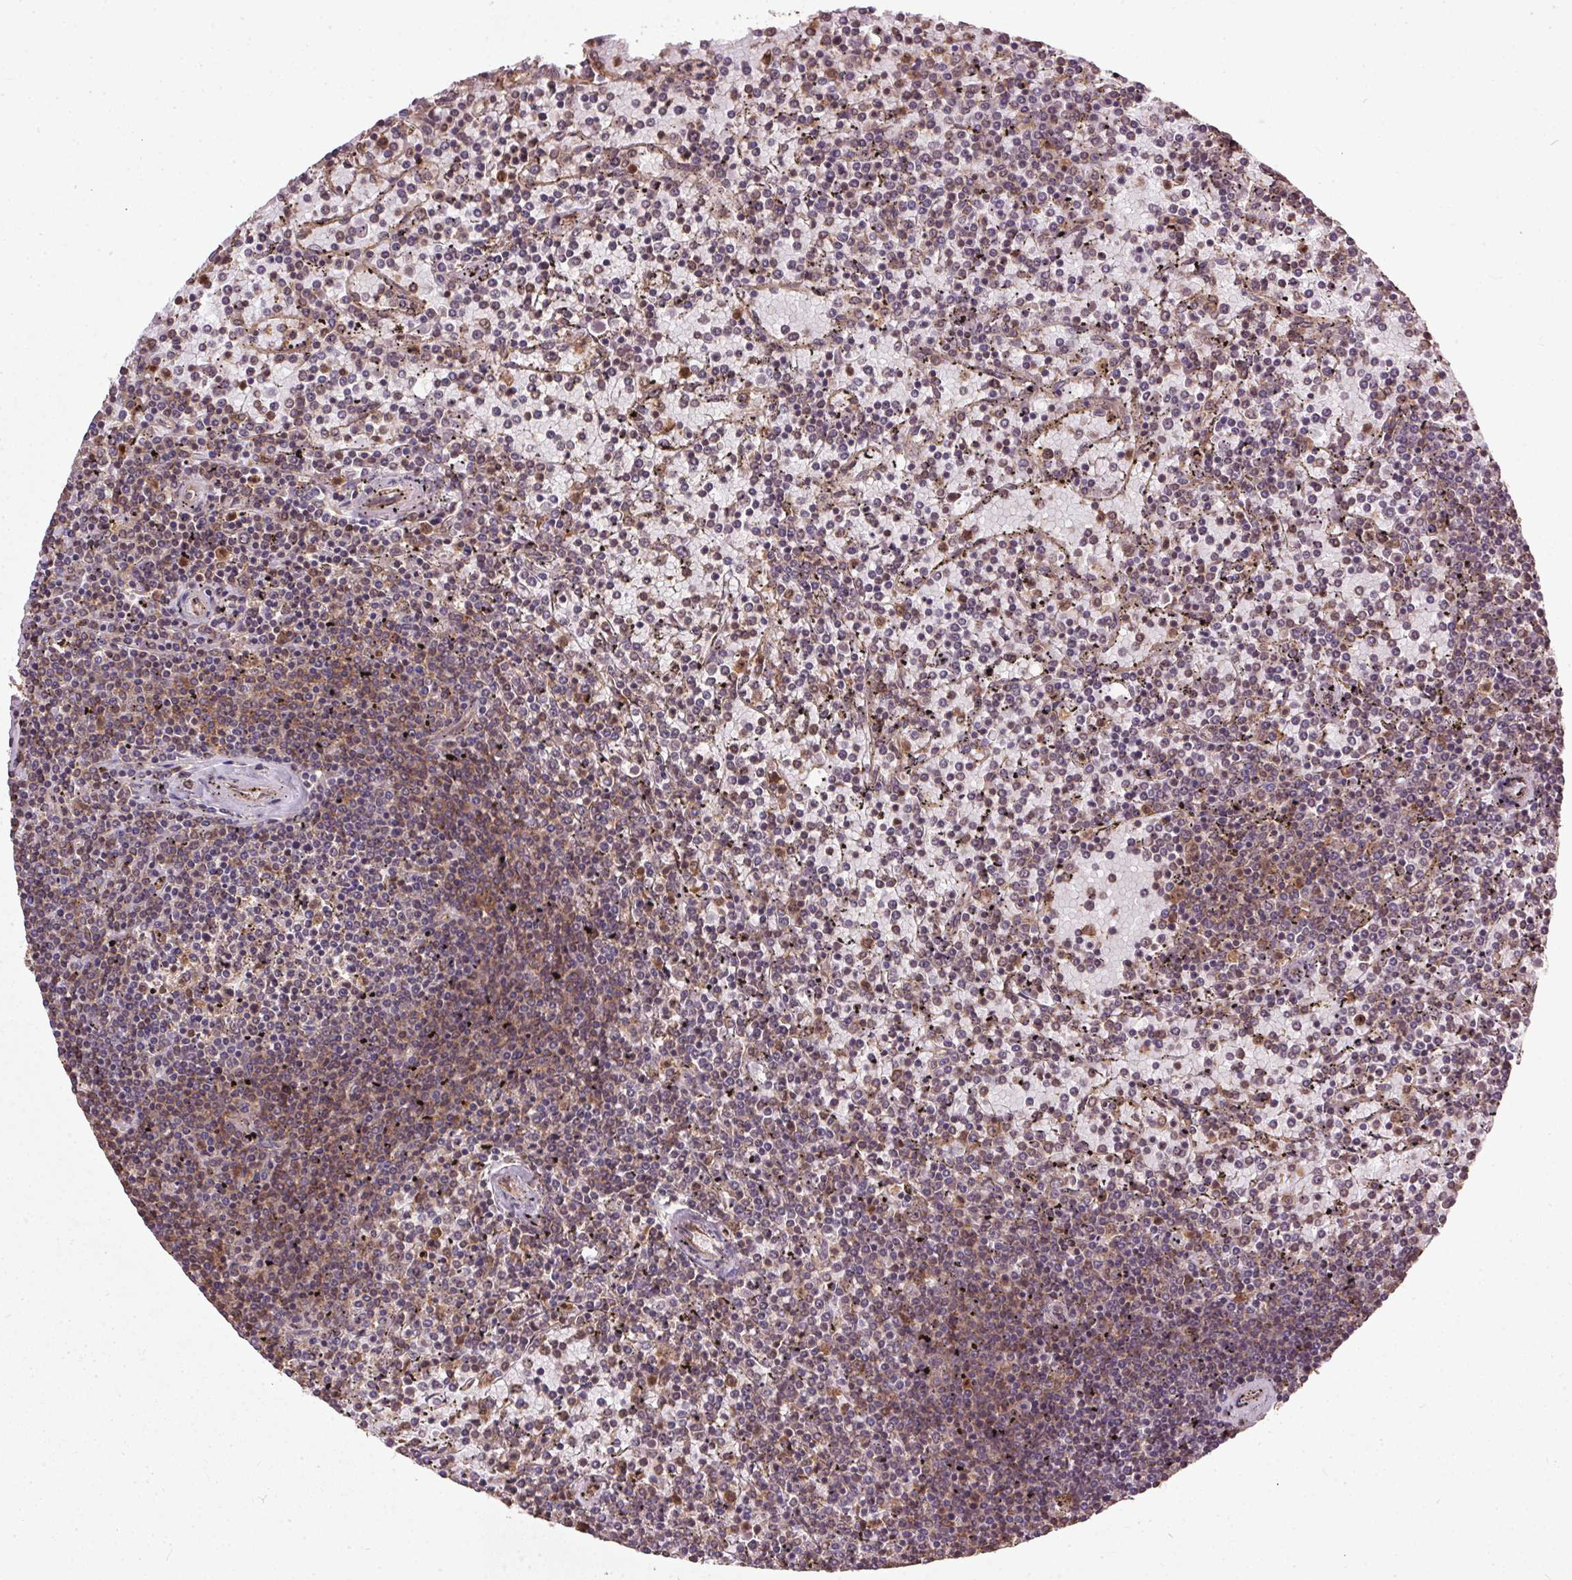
{"staining": {"intensity": "weak", "quantity": "<25%", "location": "cytoplasmic/membranous"}, "tissue": "lymphoma", "cell_type": "Tumor cells", "image_type": "cancer", "snomed": [{"axis": "morphology", "description": "Malignant lymphoma, non-Hodgkin's type, Low grade"}, {"axis": "topography", "description": "Spleen"}], "caption": "Tumor cells show no significant protein staining in lymphoma.", "gene": "EIF2S1", "patient": {"sex": "female", "age": 77}}